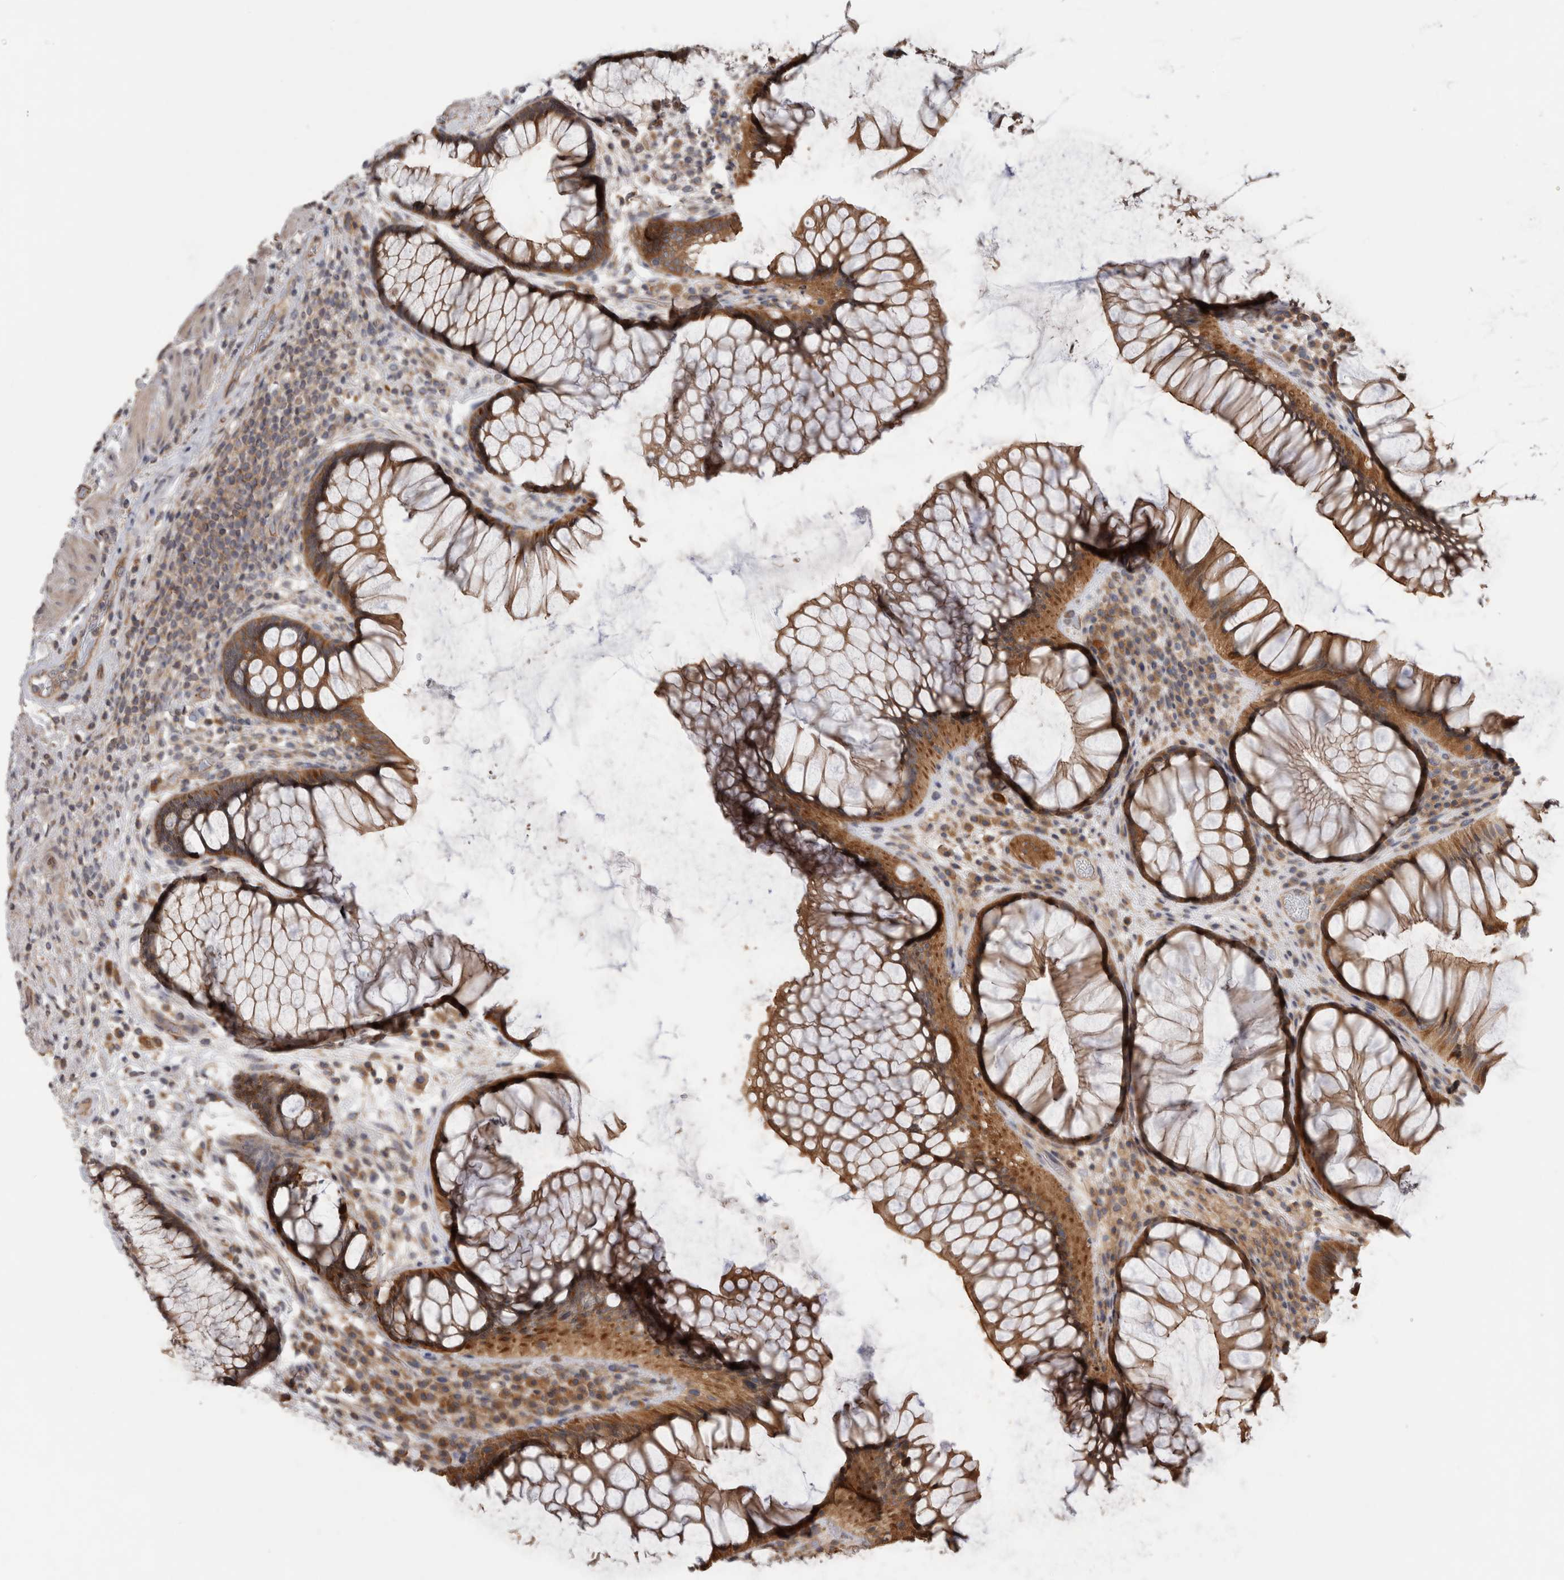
{"staining": {"intensity": "moderate", "quantity": ">75%", "location": "cytoplasmic/membranous"}, "tissue": "rectum", "cell_type": "Glandular cells", "image_type": "normal", "snomed": [{"axis": "morphology", "description": "Normal tissue, NOS"}, {"axis": "topography", "description": "Rectum"}], "caption": "Moderate cytoplasmic/membranous expression is present in approximately >75% of glandular cells in normal rectum.", "gene": "PARP6", "patient": {"sex": "male", "age": 51}}